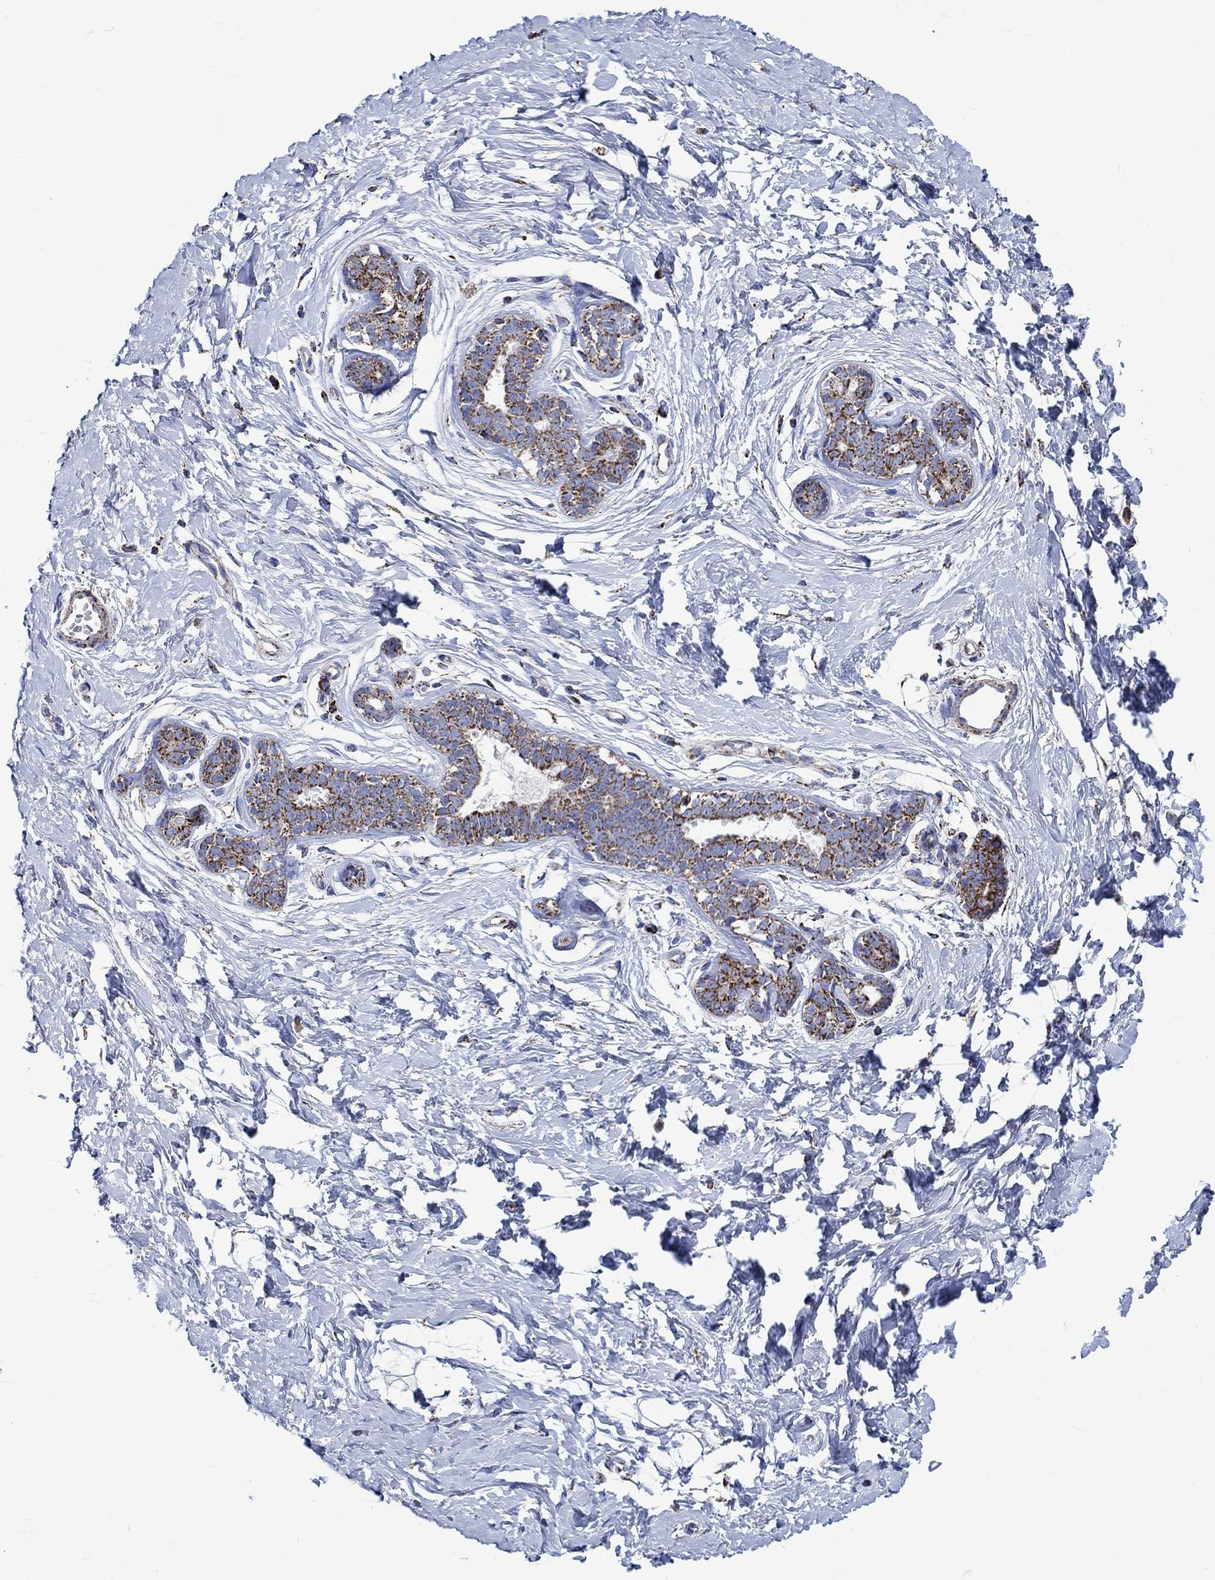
{"staining": {"intensity": "moderate", "quantity": "25%-75%", "location": "cytoplasmic/membranous"}, "tissue": "breast", "cell_type": "Adipocytes", "image_type": "normal", "snomed": [{"axis": "morphology", "description": "Normal tissue, NOS"}, {"axis": "topography", "description": "Breast"}], "caption": "Unremarkable breast exhibits moderate cytoplasmic/membranous staining in approximately 25%-75% of adipocytes, visualized by immunohistochemistry. Using DAB (3,3'-diaminobenzidine) (brown) and hematoxylin (blue) stains, captured at high magnification using brightfield microscopy.", "gene": "RCE1", "patient": {"sex": "female", "age": 37}}